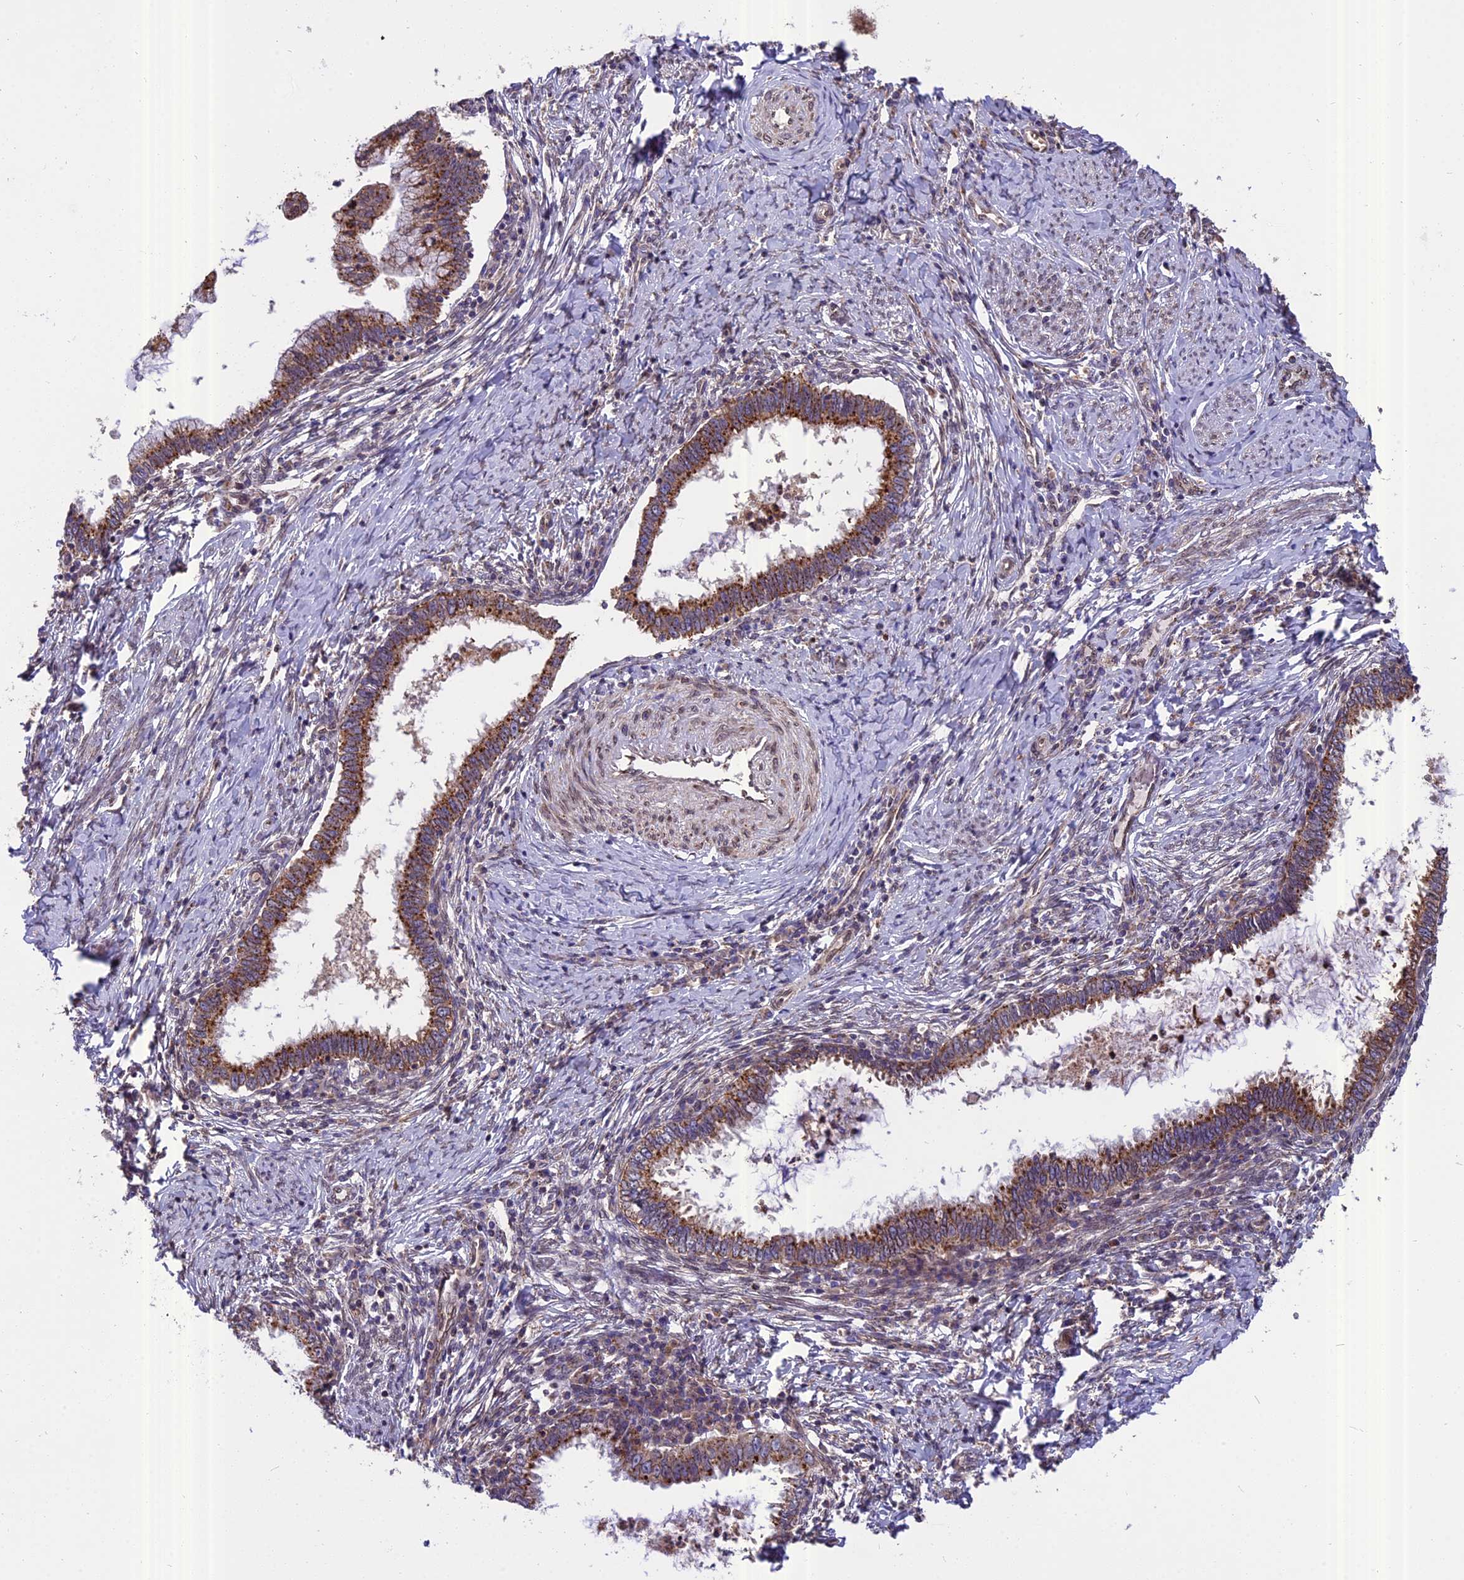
{"staining": {"intensity": "strong", "quantity": ">75%", "location": "cytoplasmic/membranous"}, "tissue": "cervical cancer", "cell_type": "Tumor cells", "image_type": "cancer", "snomed": [{"axis": "morphology", "description": "Adenocarcinoma, NOS"}, {"axis": "topography", "description": "Cervix"}], "caption": "Strong cytoplasmic/membranous expression for a protein is identified in approximately >75% of tumor cells of cervical cancer using immunohistochemistry.", "gene": "CHMP2A", "patient": {"sex": "female", "age": 36}}